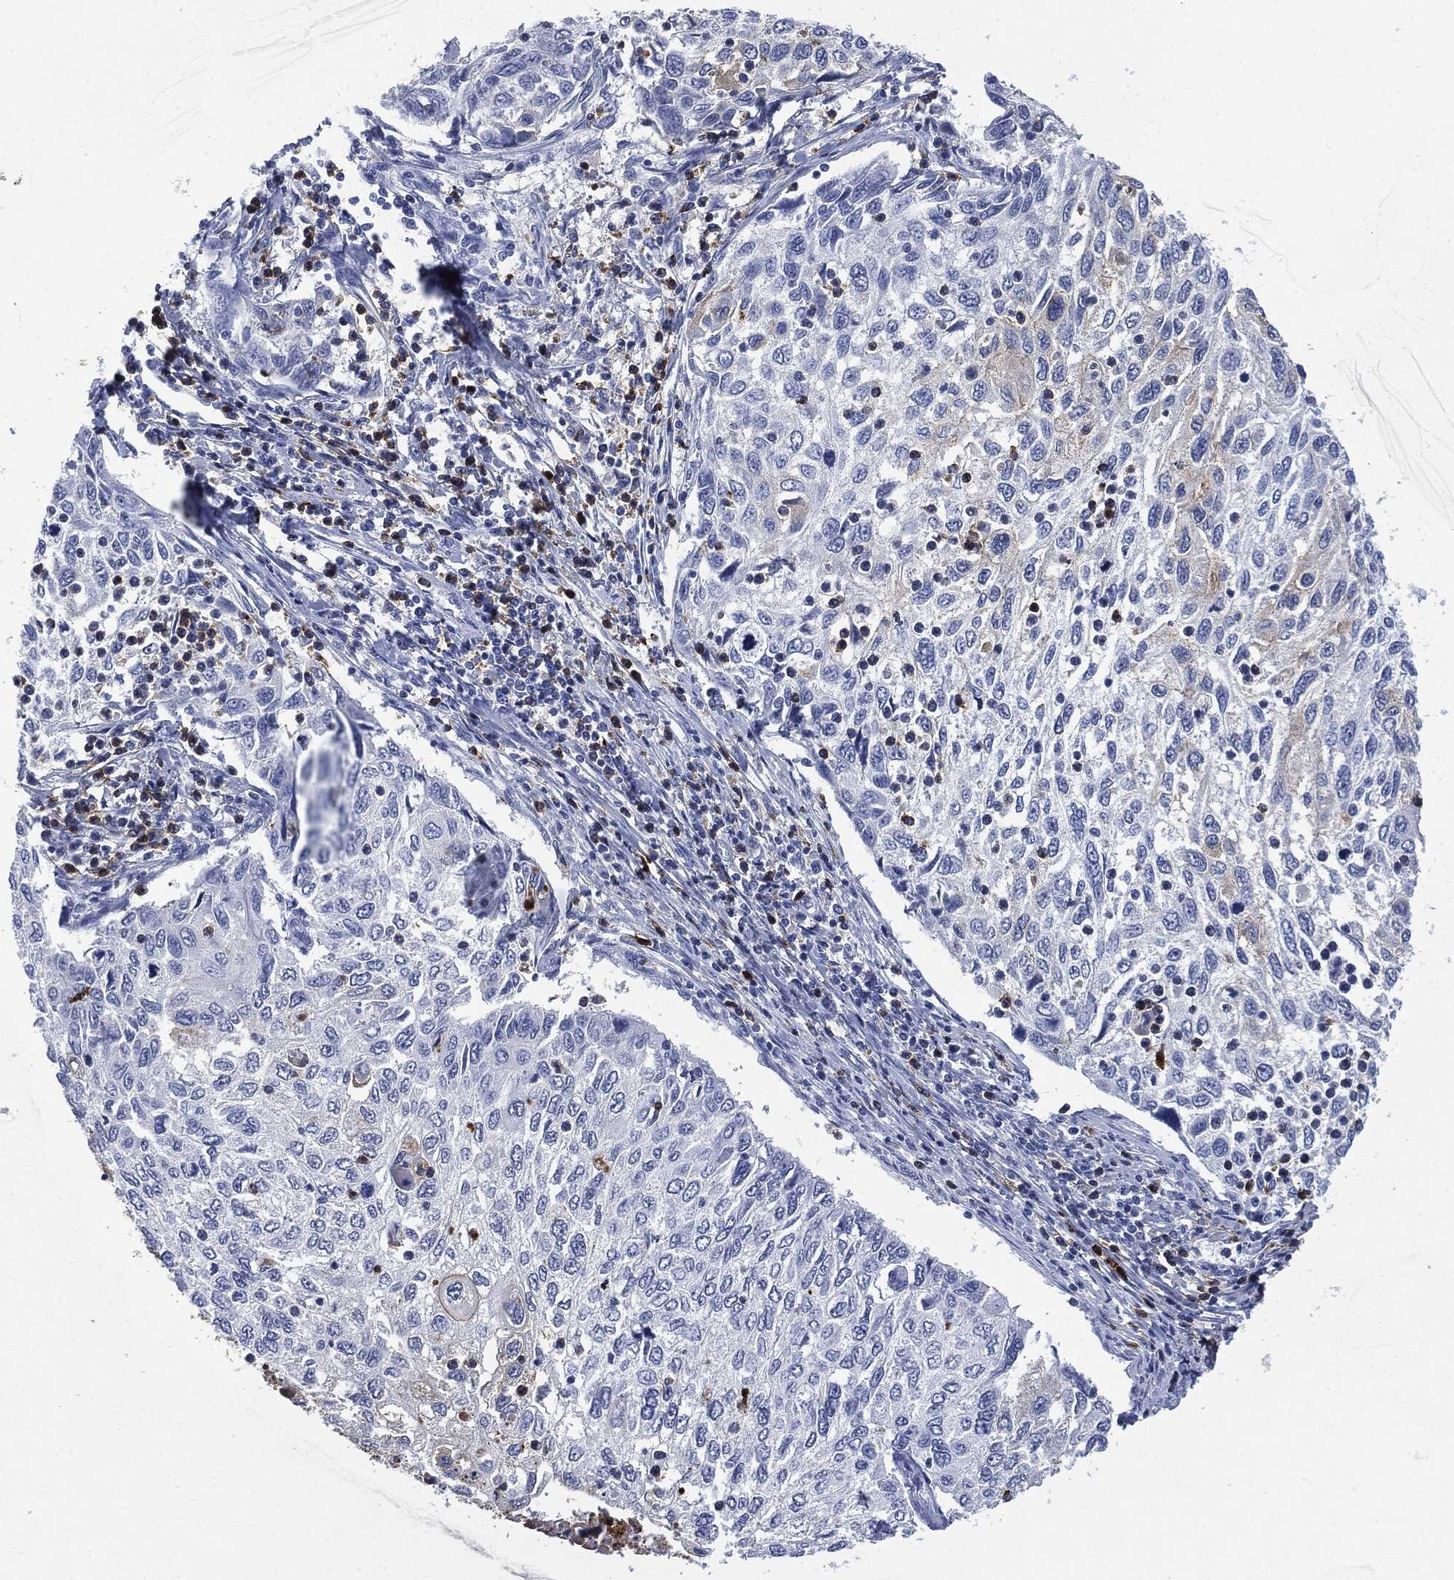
{"staining": {"intensity": "negative", "quantity": "none", "location": "none"}, "tissue": "cervical cancer", "cell_type": "Tumor cells", "image_type": "cancer", "snomed": [{"axis": "morphology", "description": "Squamous cell carcinoma, NOS"}, {"axis": "topography", "description": "Cervix"}], "caption": "An image of squamous cell carcinoma (cervical) stained for a protein displays no brown staining in tumor cells.", "gene": "CEACAM8", "patient": {"sex": "female", "age": 70}}